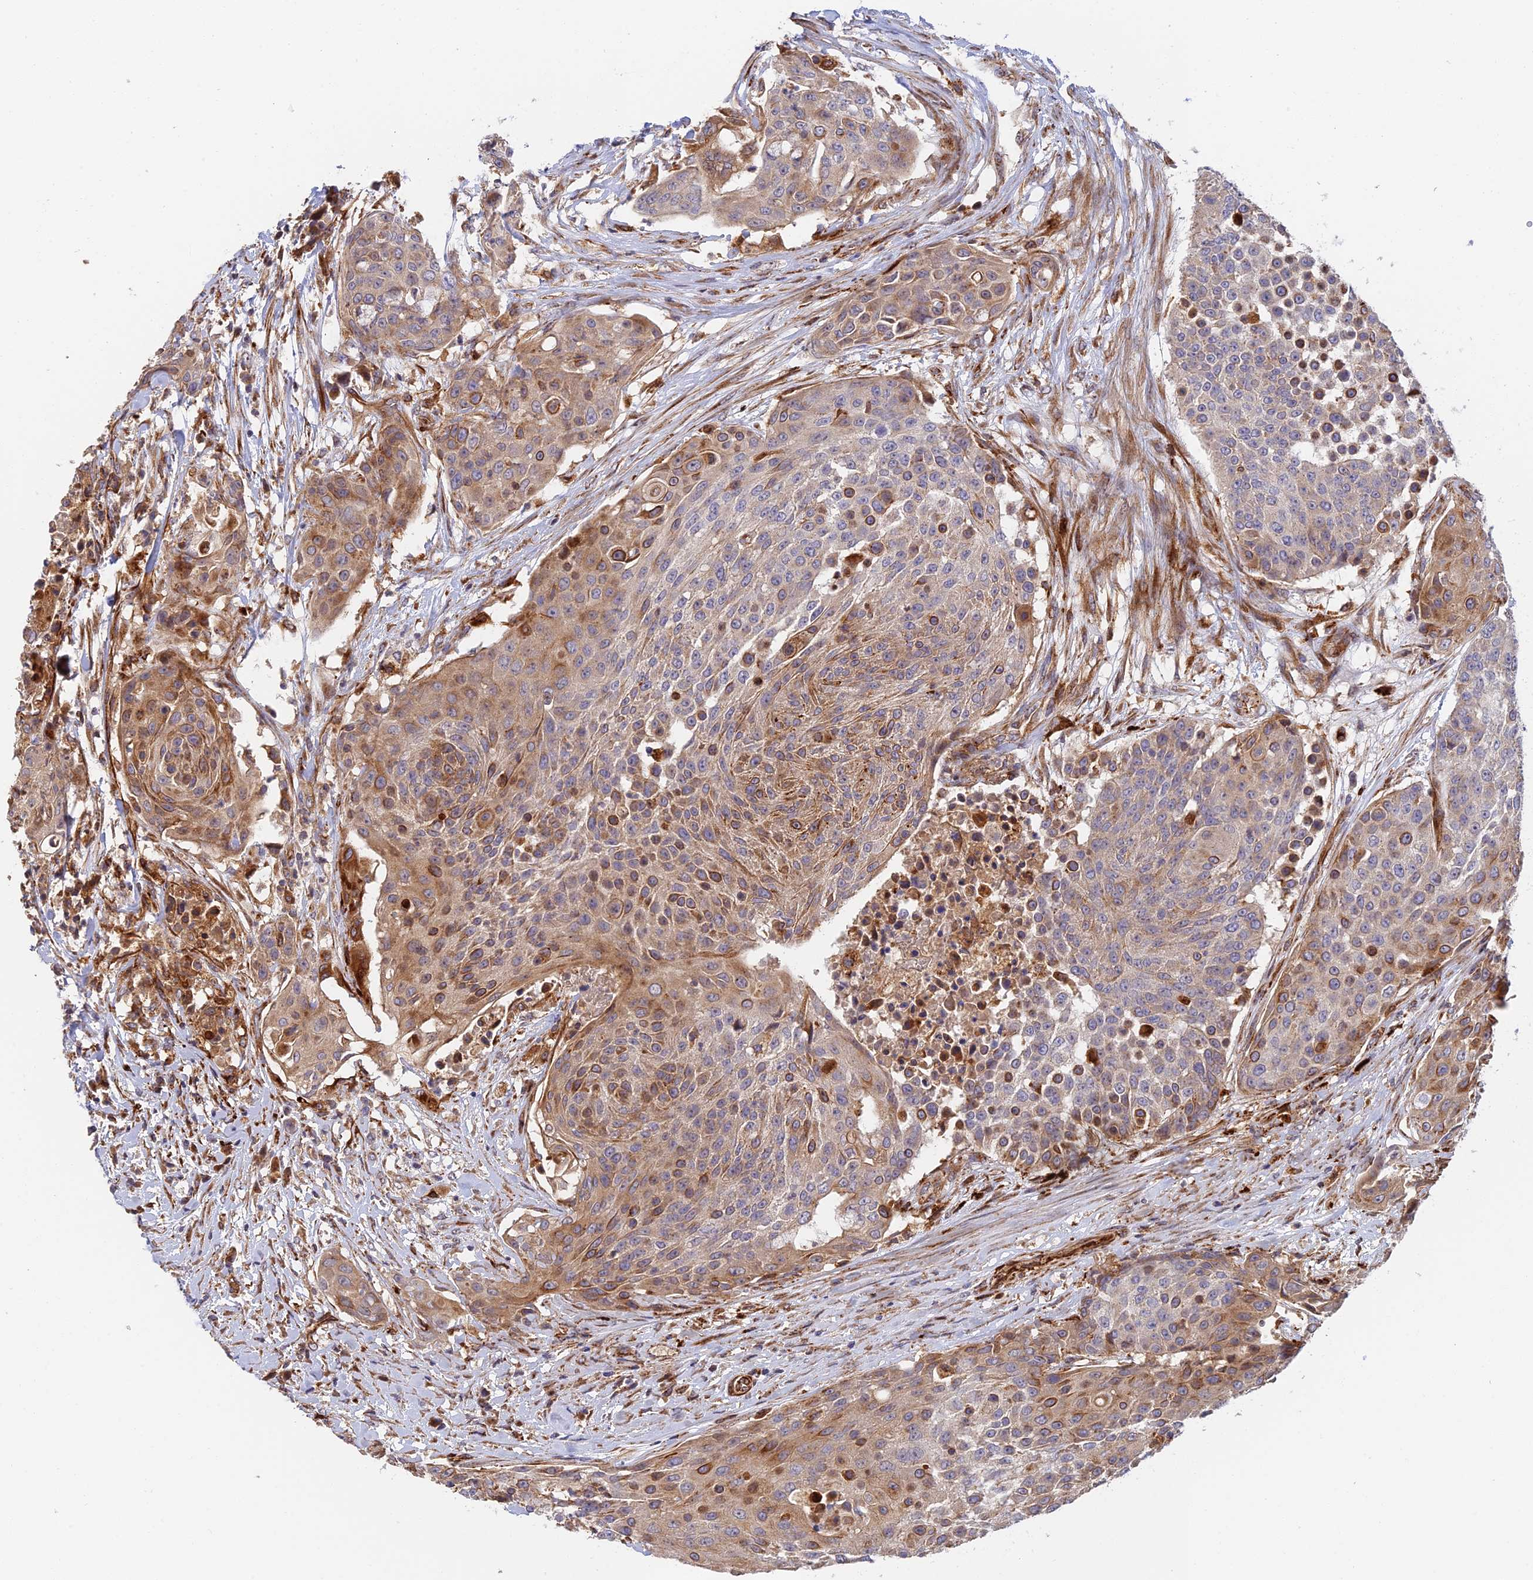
{"staining": {"intensity": "moderate", "quantity": "25%-75%", "location": "cytoplasmic/membranous"}, "tissue": "urothelial cancer", "cell_type": "Tumor cells", "image_type": "cancer", "snomed": [{"axis": "morphology", "description": "Urothelial carcinoma, High grade"}, {"axis": "topography", "description": "Urinary bladder"}], "caption": "A brown stain labels moderate cytoplasmic/membranous positivity of a protein in urothelial cancer tumor cells.", "gene": "PPP2R3C", "patient": {"sex": "female", "age": 63}}